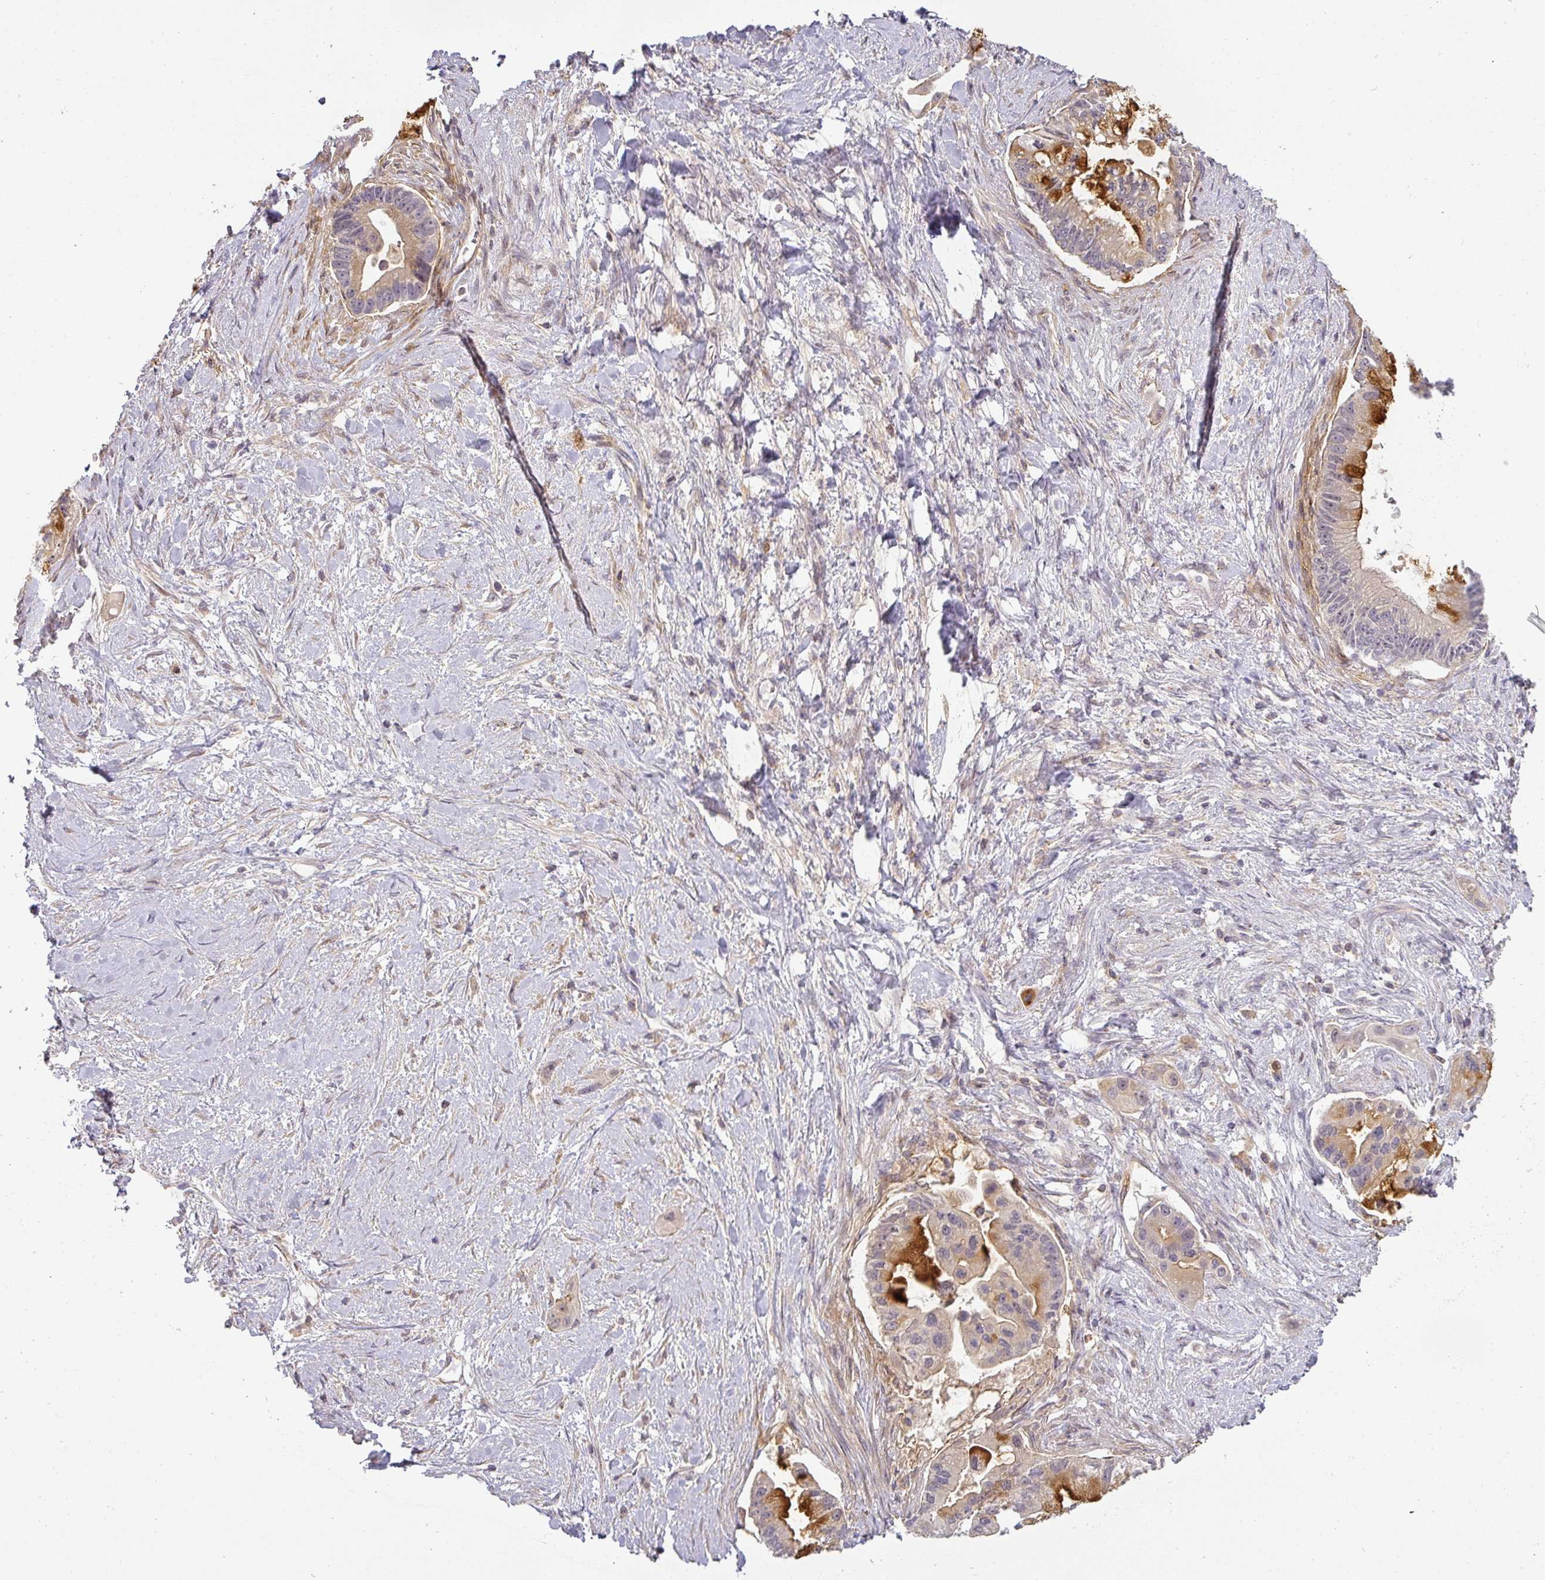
{"staining": {"intensity": "moderate", "quantity": "<25%", "location": "cytoplasmic/membranous"}, "tissue": "pancreatic cancer", "cell_type": "Tumor cells", "image_type": "cancer", "snomed": [{"axis": "morphology", "description": "Adenocarcinoma, NOS"}, {"axis": "topography", "description": "Pancreas"}], "caption": "Protein expression analysis of pancreatic cancer (adenocarcinoma) demonstrates moderate cytoplasmic/membranous staining in about <25% of tumor cells.", "gene": "NIN", "patient": {"sex": "male", "age": 57}}